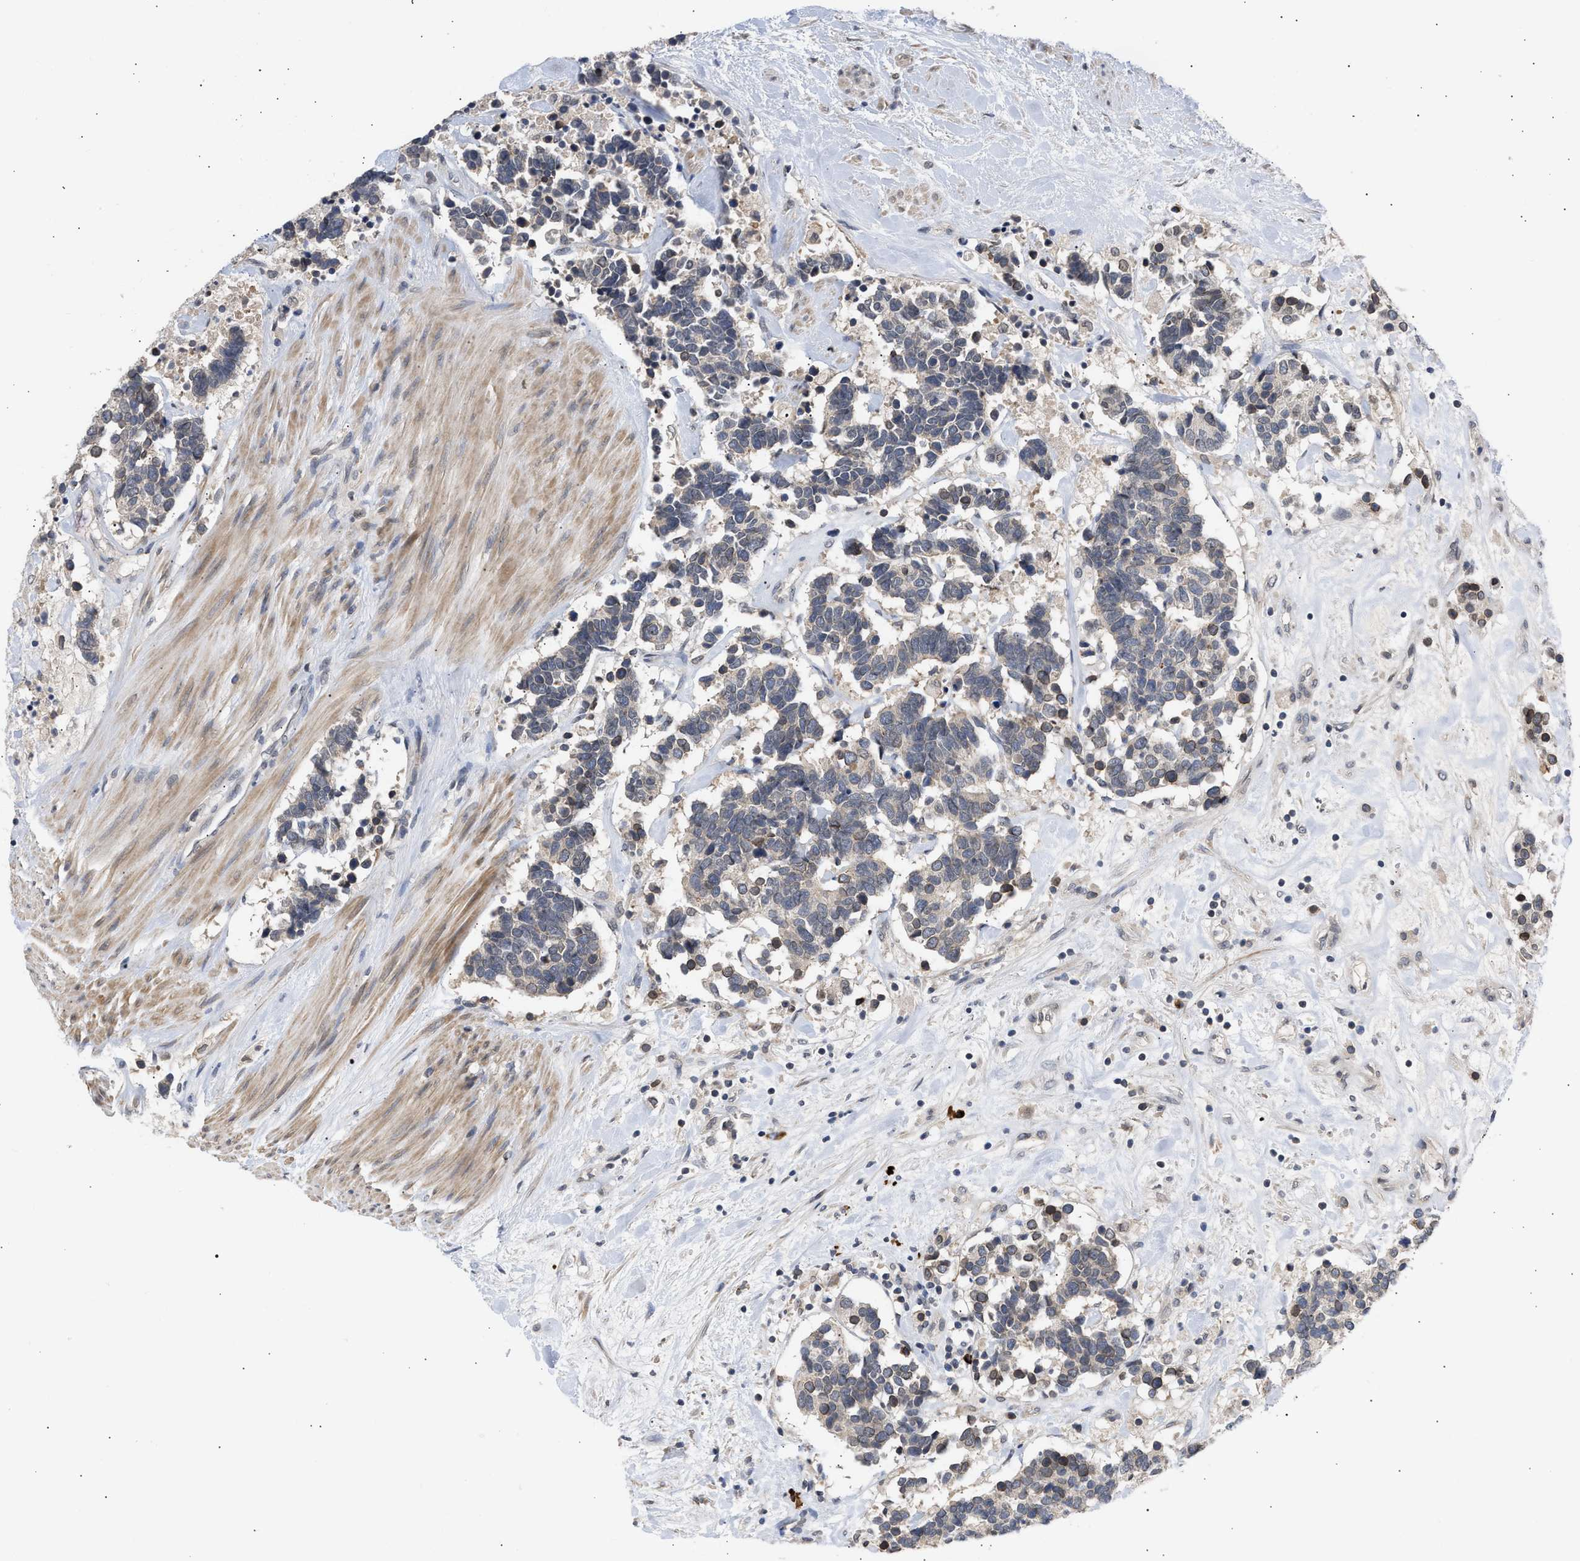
{"staining": {"intensity": "weak", "quantity": "25%-75%", "location": "cytoplasmic/membranous"}, "tissue": "carcinoid", "cell_type": "Tumor cells", "image_type": "cancer", "snomed": [{"axis": "morphology", "description": "Carcinoma, NOS"}, {"axis": "morphology", "description": "Carcinoid, malignant, NOS"}, {"axis": "topography", "description": "Urinary bladder"}], "caption": "A brown stain shows weak cytoplasmic/membranous expression of a protein in human carcinoma tumor cells.", "gene": "NUP62", "patient": {"sex": "male", "age": 57}}